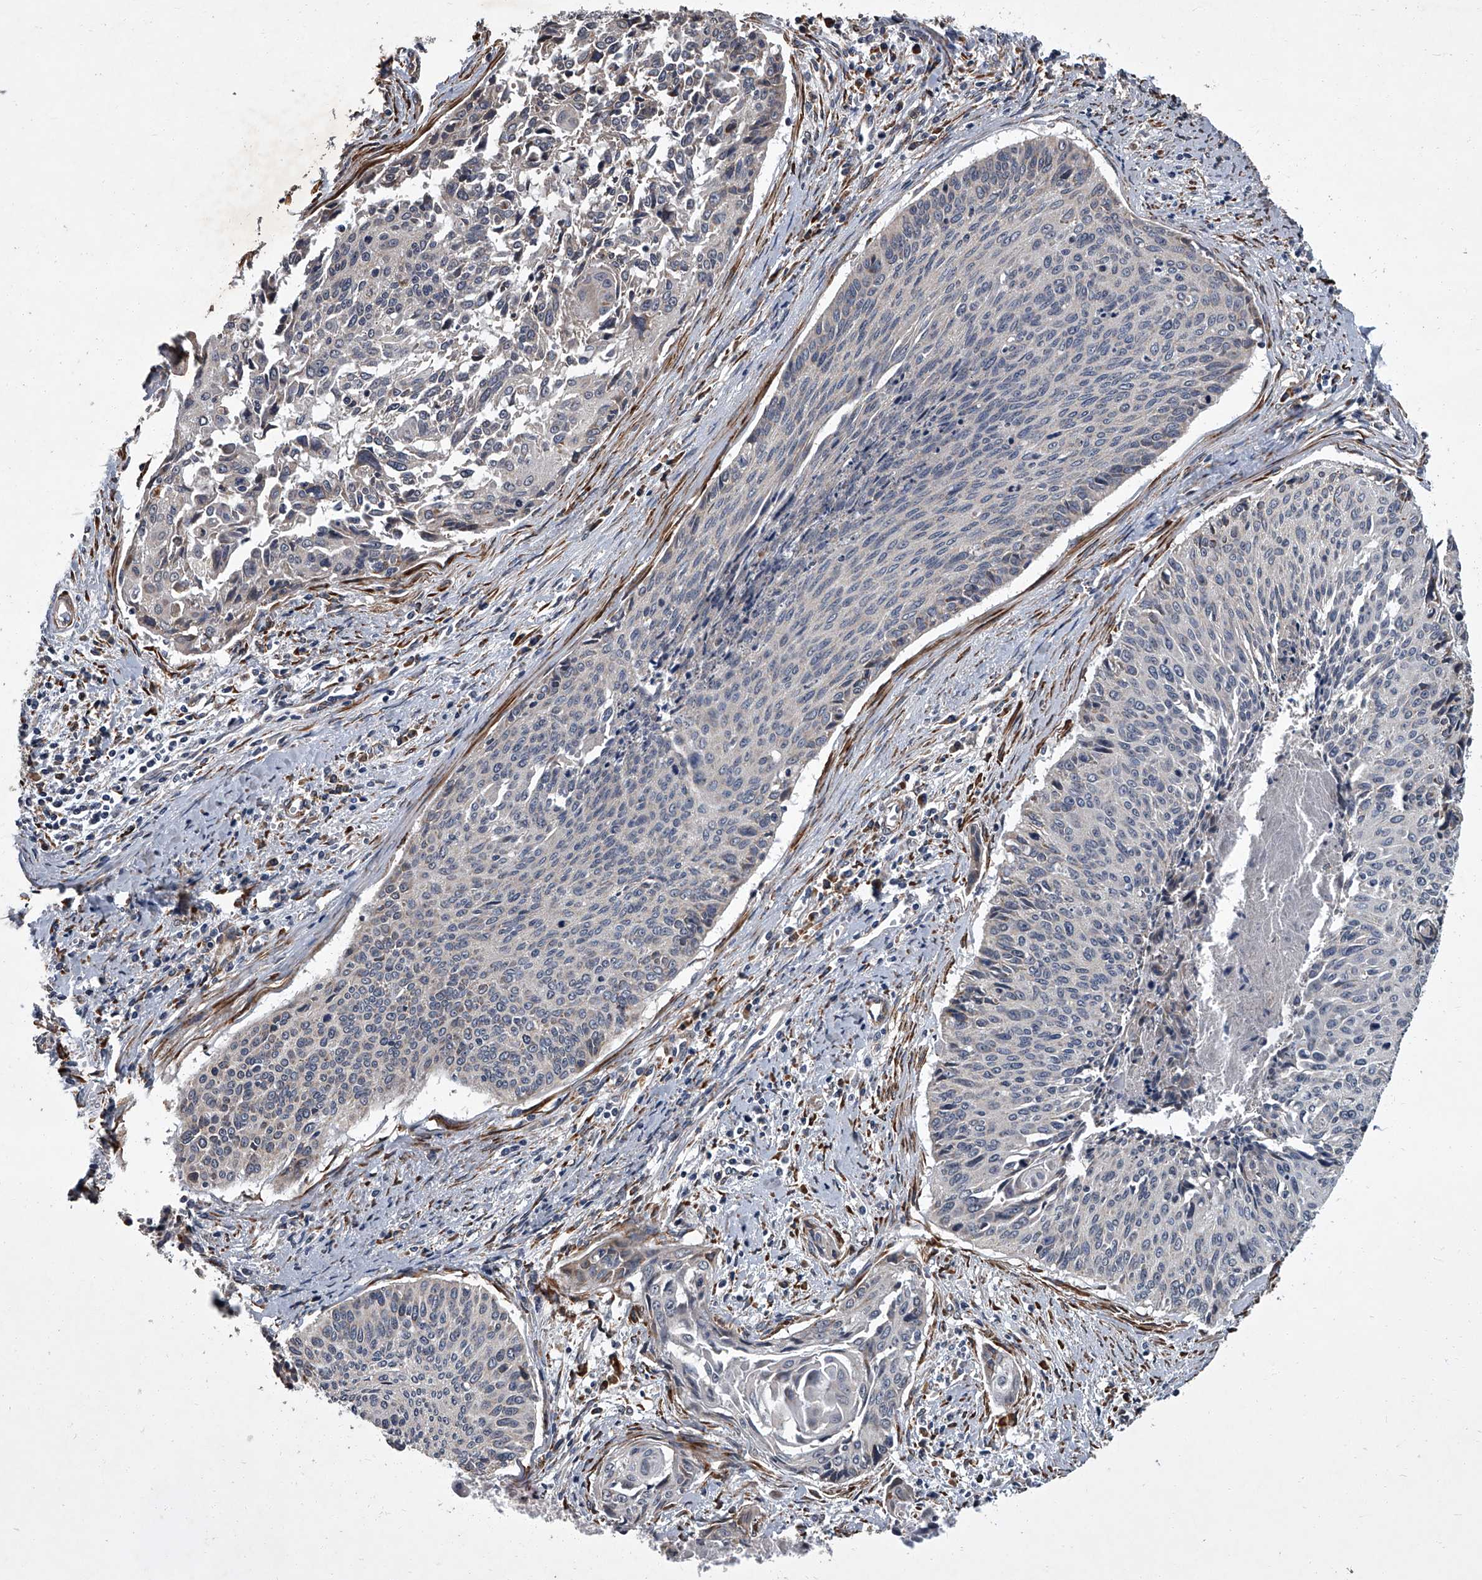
{"staining": {"intensity": "negative", "quantity": "none", "location": "none"}, "tissue": "cervical cancer", "cell_type": "Tumor cells", "image_type": "cancer", "snomed": [{"axis": "morphology", "description": "Squamous cell carcinoma, NOS"}, {"axis": "topography", "description": "Cervix"}], "caption": "Immunohistochemistry image of neoplastic tissue: cervical cancer (squamous cell carcinoma) stained with DAB reveals no significant protein staining in tumor cells. (Immunohistochemistry (ihc), brightfield microscopy, high magnification).", "gene": "SIRT4", "patient": {"sex": "female", "age": 55}}